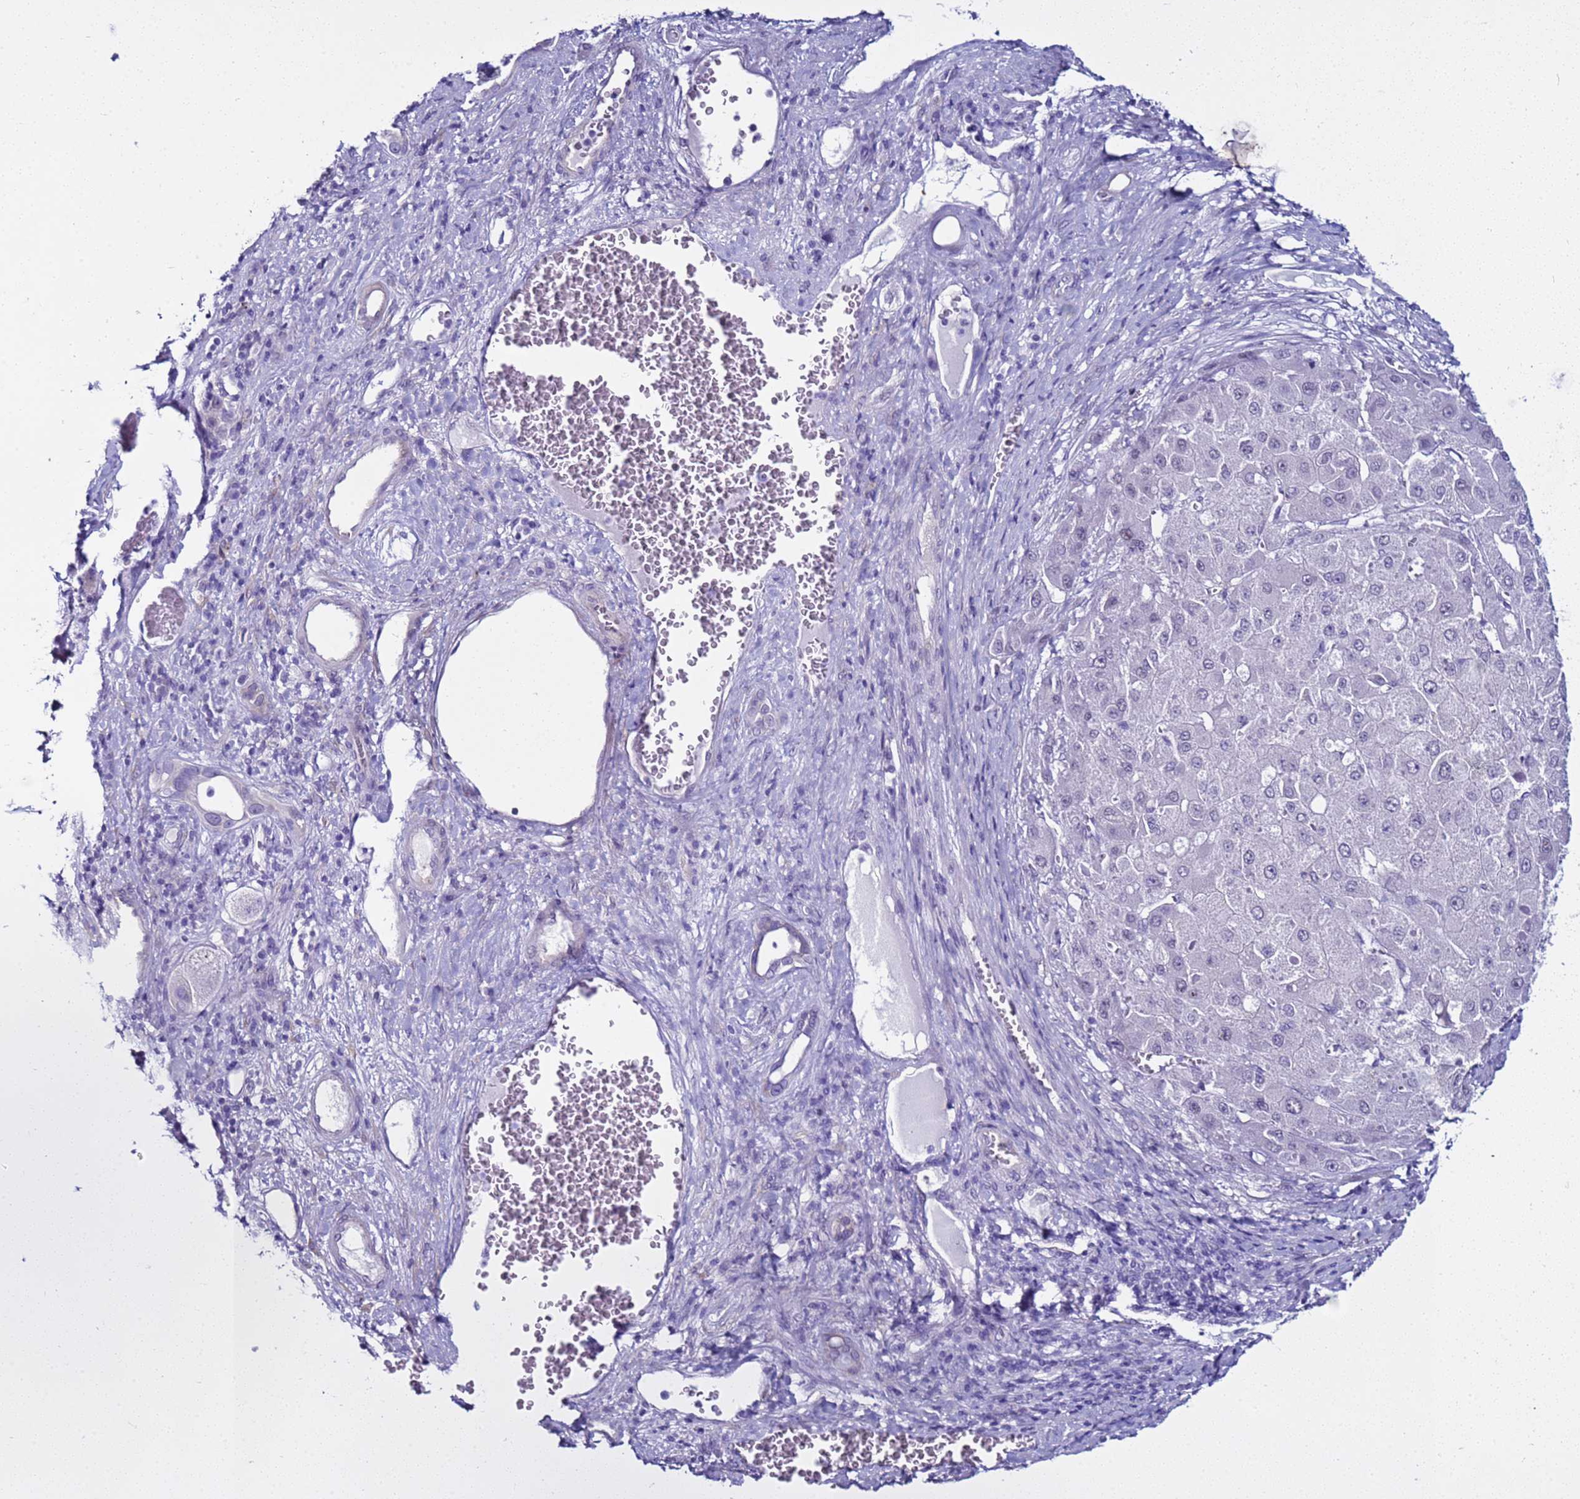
{"staining": {"intensity": "weak", "quantity": "<25%", "location": "nuclear"}, "tissue": "liver cancer", "cell_type": "Tumor cells", "image_type": "cancer", "snomed": [{"axis": "morphology", "description": "Carcinoma, Hepatocellular, NOS"}, {"axis": "topography", "description": "Liver"}], "caption": "An image of hepatocellular carcinoma (liver) stained for a protein reveals no brown staining in tumor cells. (Stains: DAB IHC with hematoxylin counter stain, Microscopy: brightfield microscopy at high magnification).", "gene": "LRRC10B", "patient": {"sex": "female", "age": 73}}